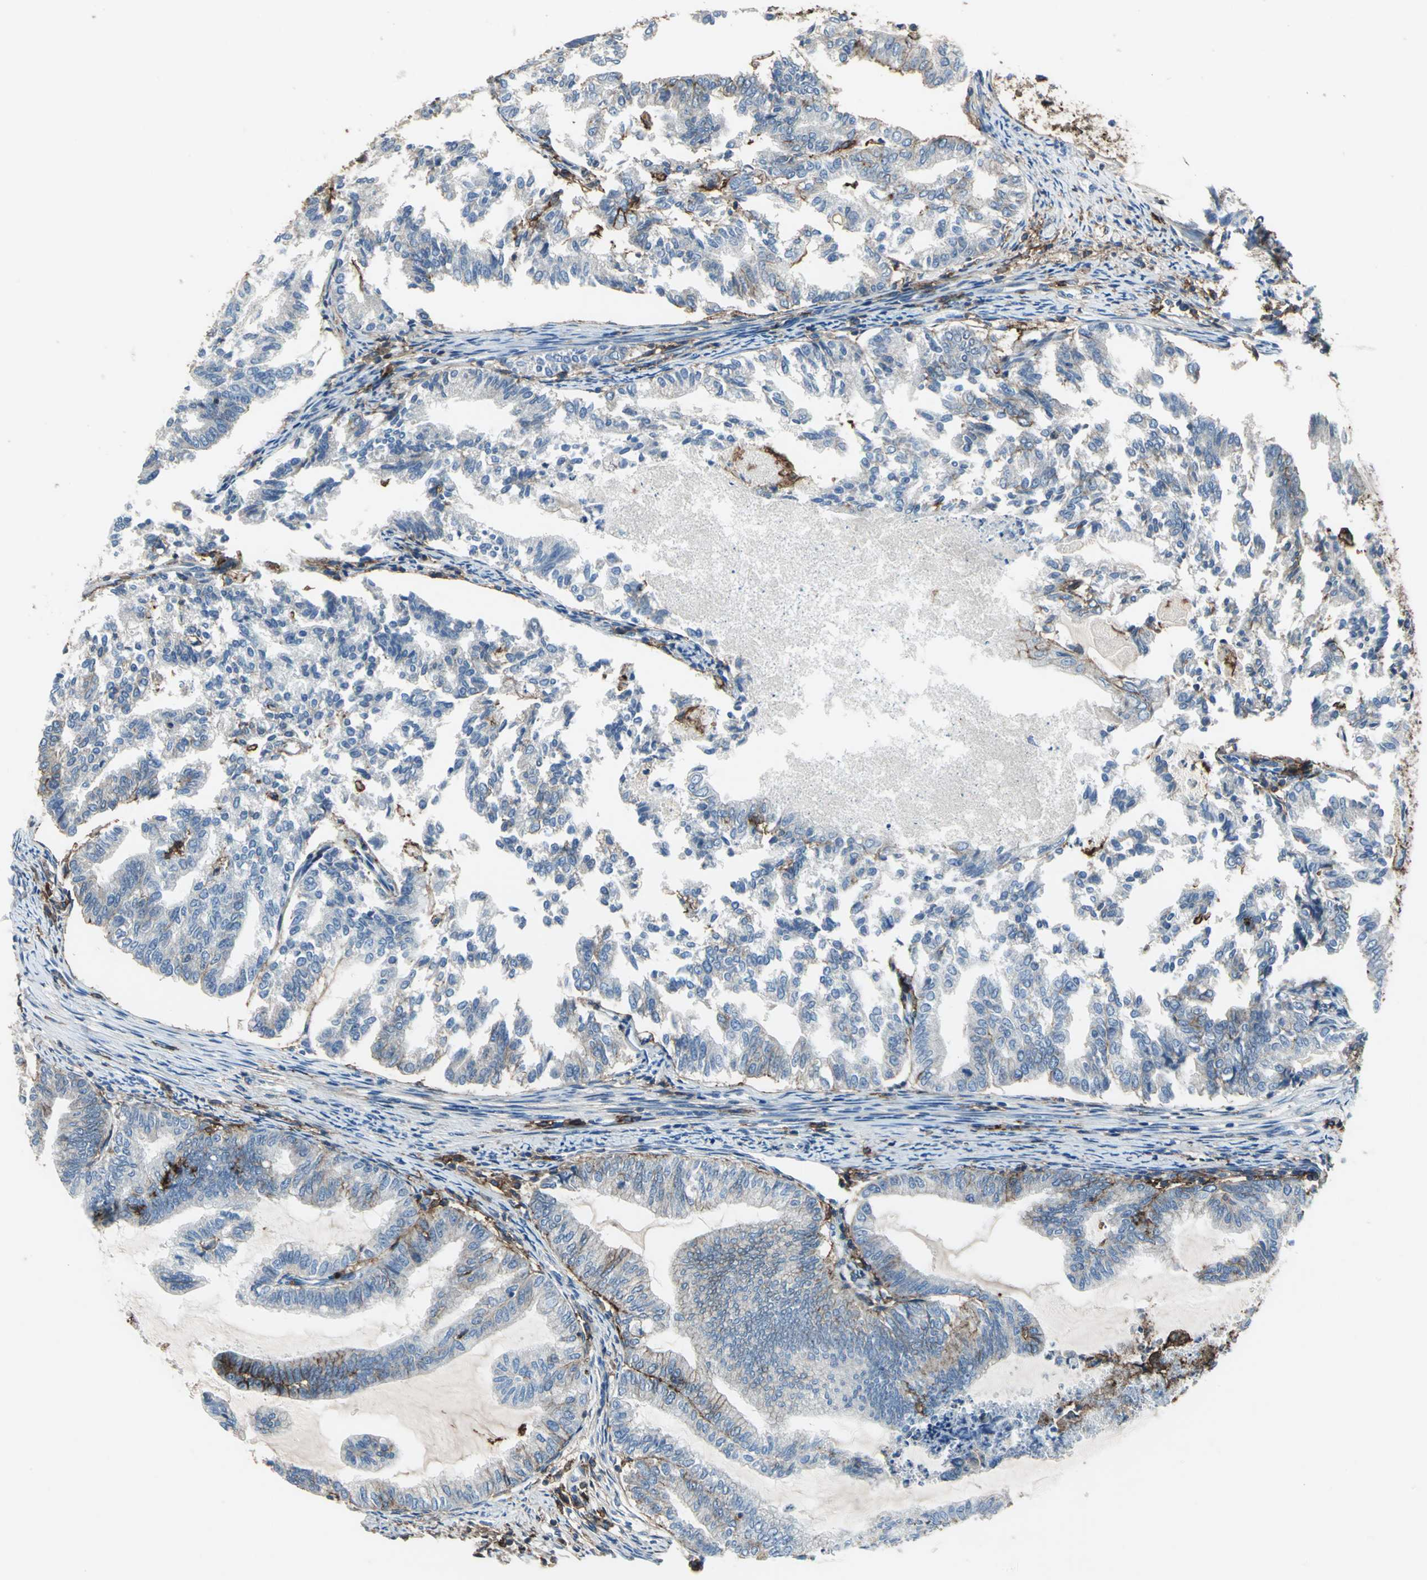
{"staining": {"intensity": "weak", "quantity": "<25%", "location": "cytoplasmic/membranous"}, "tissue": "endometrial cancer", "cell_type": "Tumor cells", "image_type": "cancer", "snomed": [{"axis": "morphology", "description": "Adenocarcinoma, NOS"}, {"axis": "topography", "description": "Endometrium"}], "caption": "High magnification brightfield microscopy of adenocarcinoma (endometrial) stained with DAB (3,3'-diaminobenzidine) (brown) and counterstained with hematoxylin (blue): tumor cells show no significant staining.", "gene": "CD44", "patient": {"sex": "female", "age": 79}}